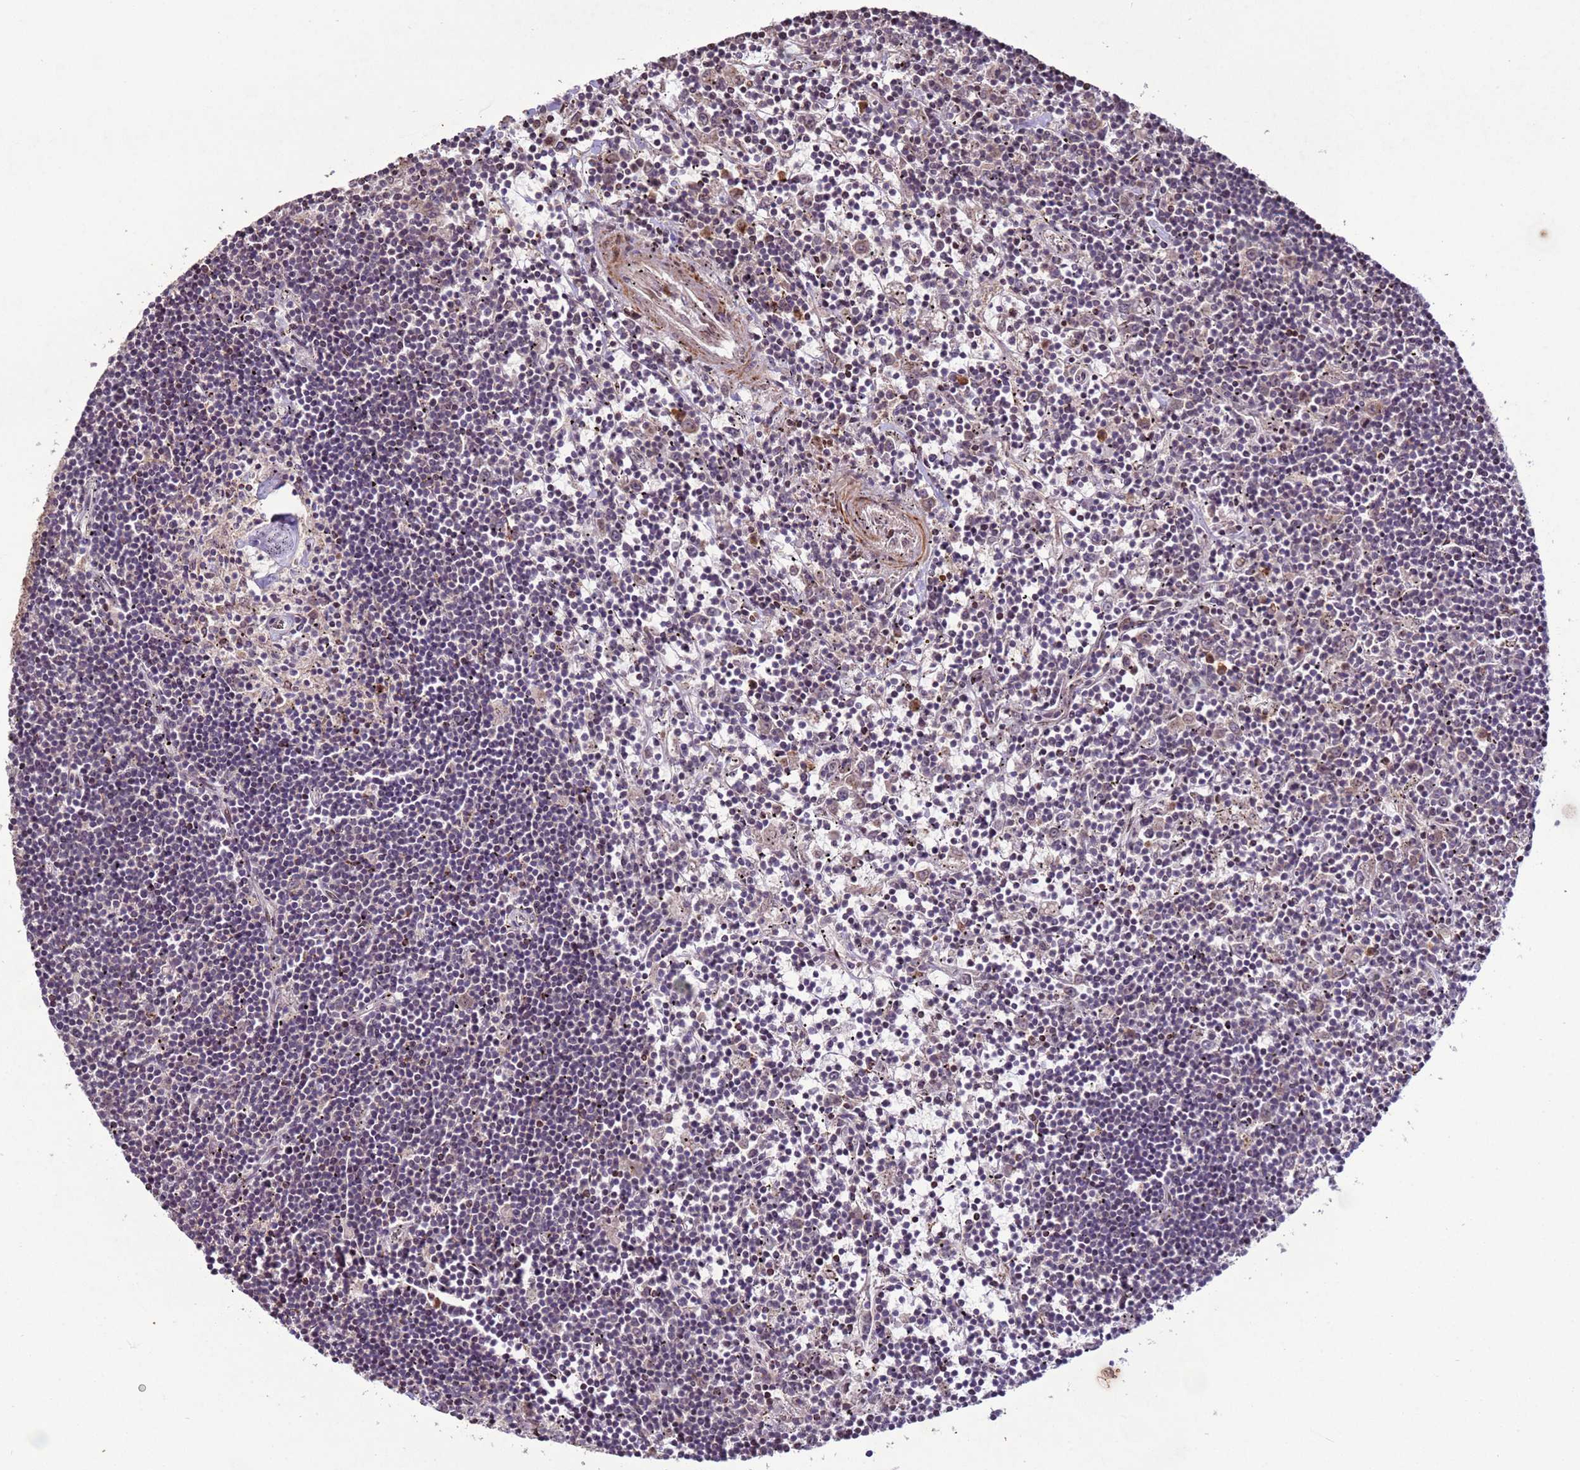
{"staining": {"intensity": "negative", "quantity": "none", "location": "none"}, "tissue": "lymphoma", "cell_type": "Tumor cells", "image_type": "cancer", "snomed": [{"axis": "morphology", "description": "Malignant lymphoma, non-Hodgkin's type, Low grade"}, {"axis": "topography", "description": "Spleen"}], "caption": "Photomicrograph shows no protein positivity in tumor cells of lymphoma tissue.", "gene": "HGH1", "patient": {"sex": "male", "age": 76}}